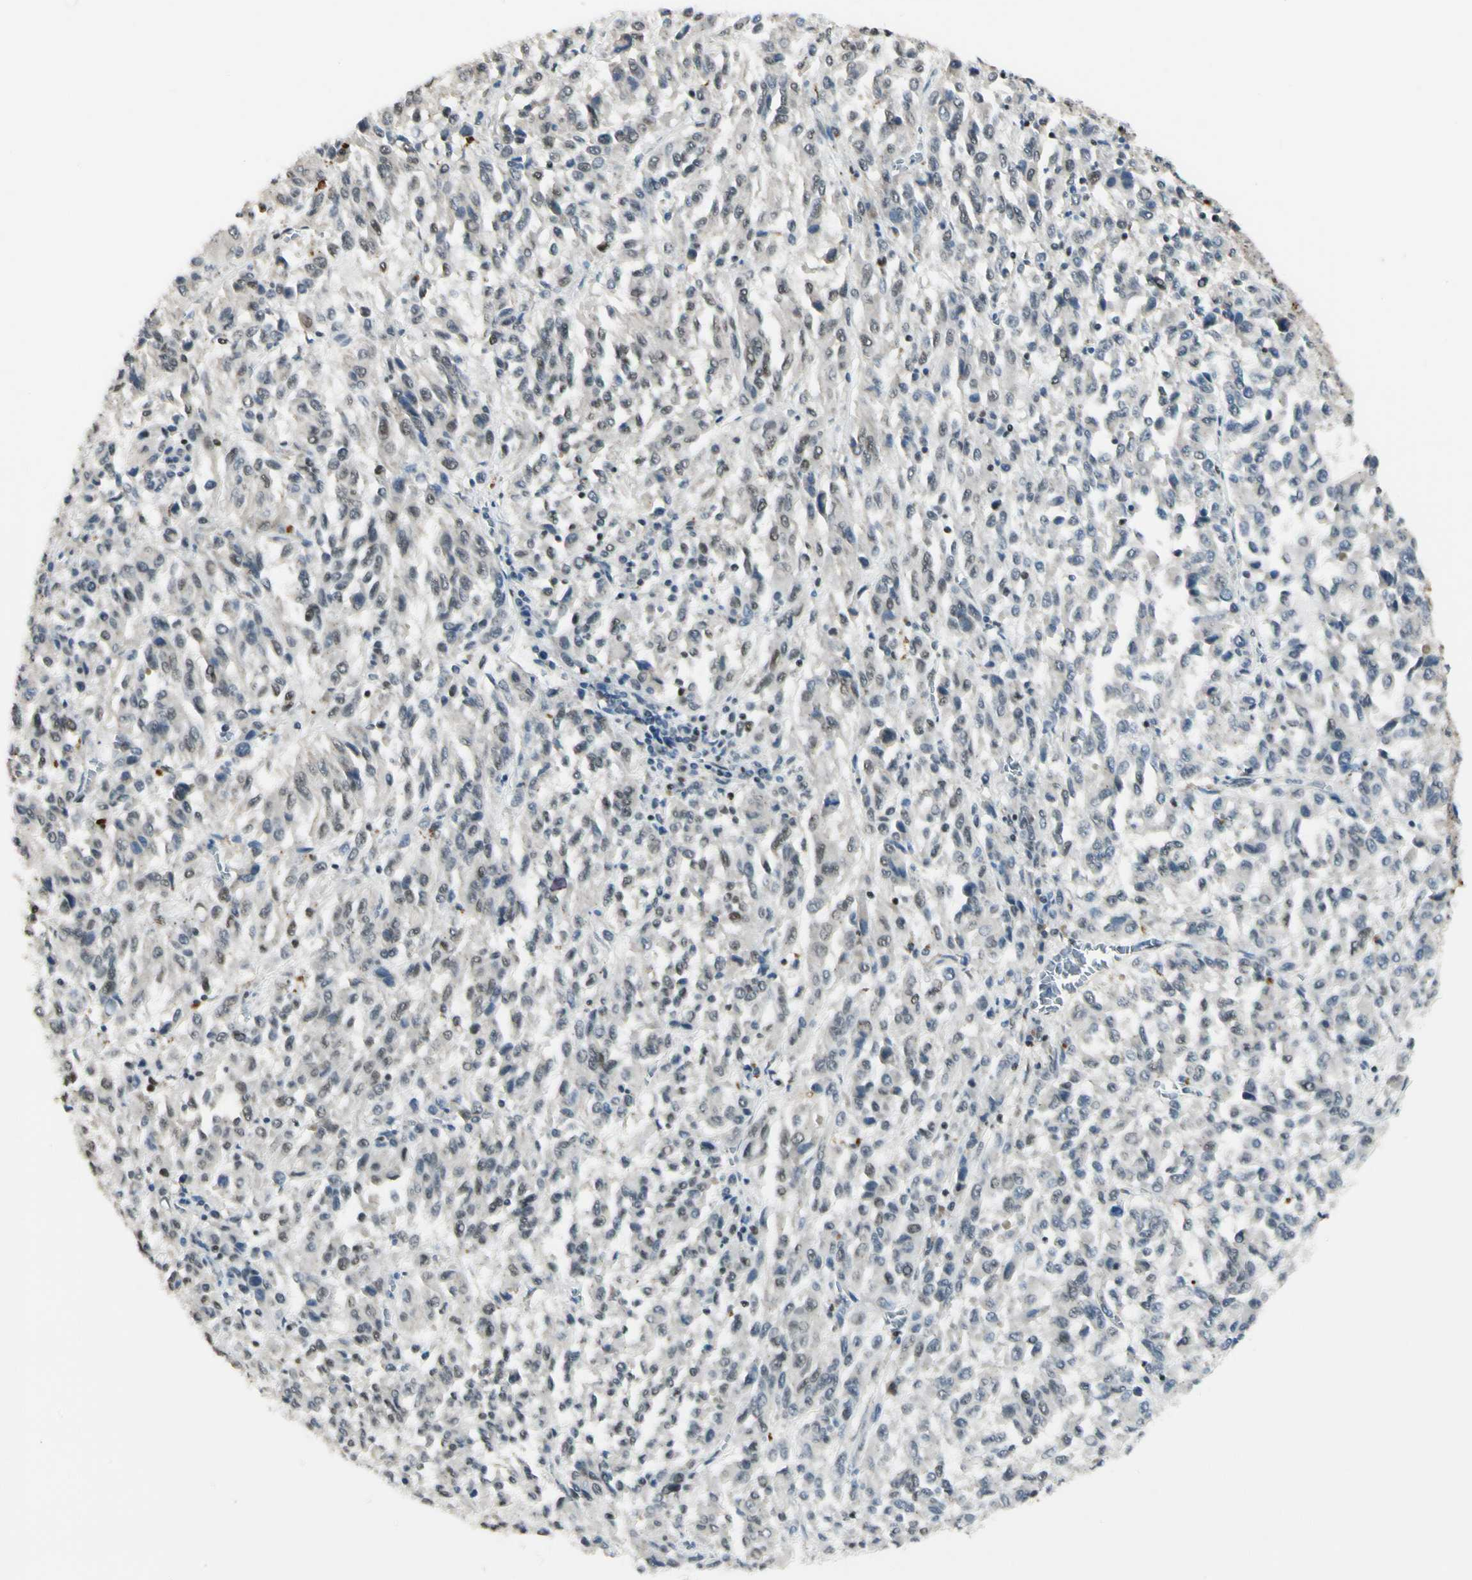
{"staining": {"intensity": "moderate", "quantity": "25%-75%", "location": "nuclear"}, "tissue": "melanoma", "cell_type": "Tumor cells", "image_type": "cancer", "snomed": [{"axis": "morphology", "description": "Malignant melanoma, Metastatic site"}, {"axis": "topography", "description": "Lung"}], "caption": "IHC image of human malignant melanoma (metastatic site) stained for a protein (brown), which shows medium levels of moderate nuclear expression in approximately 25%-75% of tumor cells.", "gene": "ATXN1", "patient": {"sex": "male", "age": 64}}